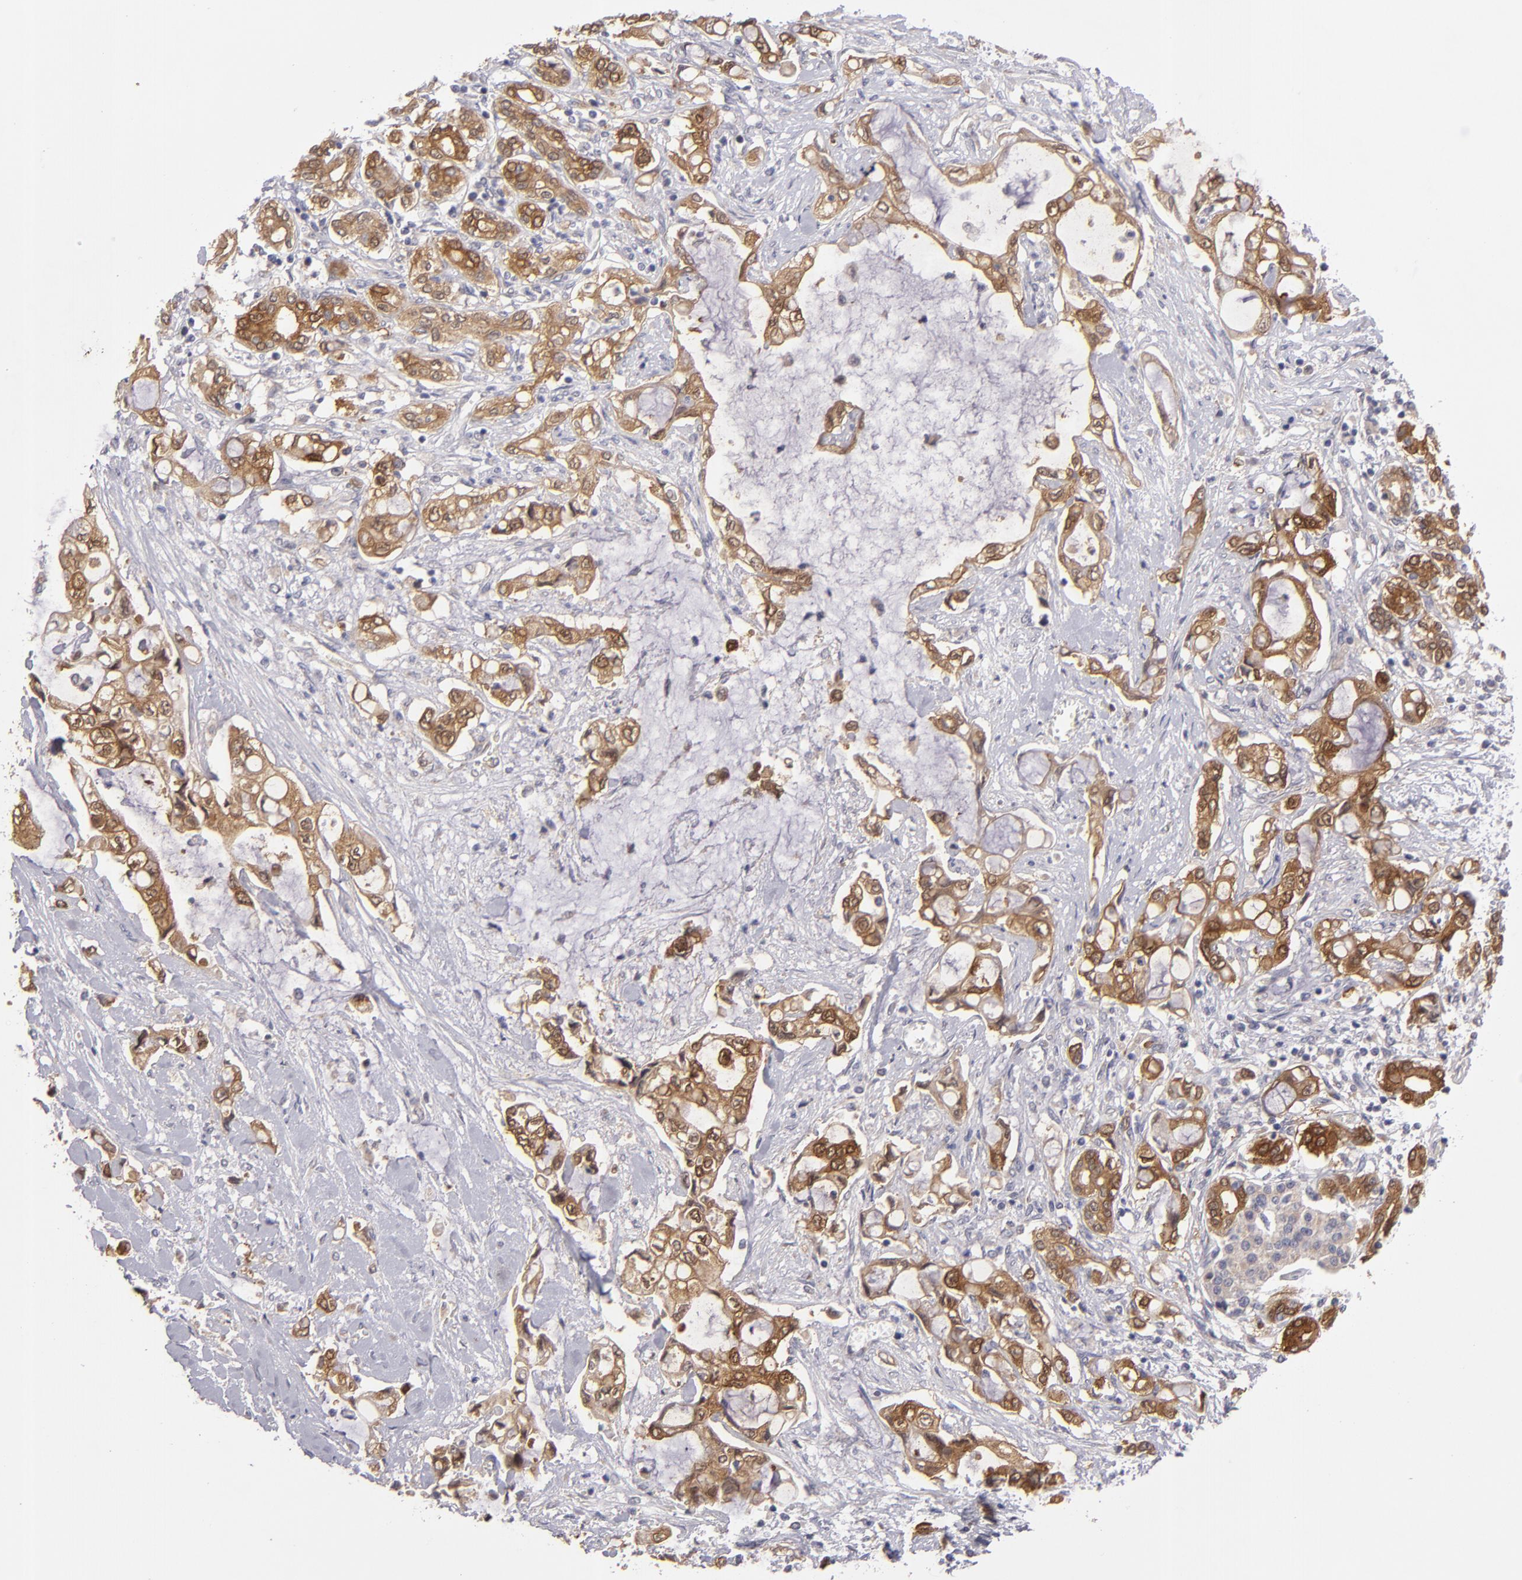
{"staining": {"intensity": "strong", "quantity": ">75%", "location": "cytoplasmic/membranous"}, "tissue": "pancreatic cancer", "cell_type": "Tumor cells", "image_type": "cancer", "snomed": [{"axis": "morphology", "description": "Adenocarcinoma, NOS"}, {"axis": "topography", "description": "Pancreas"}], "caption": "Protein expression analysis of pancreatic adenocarcinoma shows strong cytoplasmic/membranous staining in approximately >75% of tumor cells. (IHC, brightfield microscopy, high magnification).", "gene": "SH2D4A", "patient": {"sex": "female", "age": 70}}